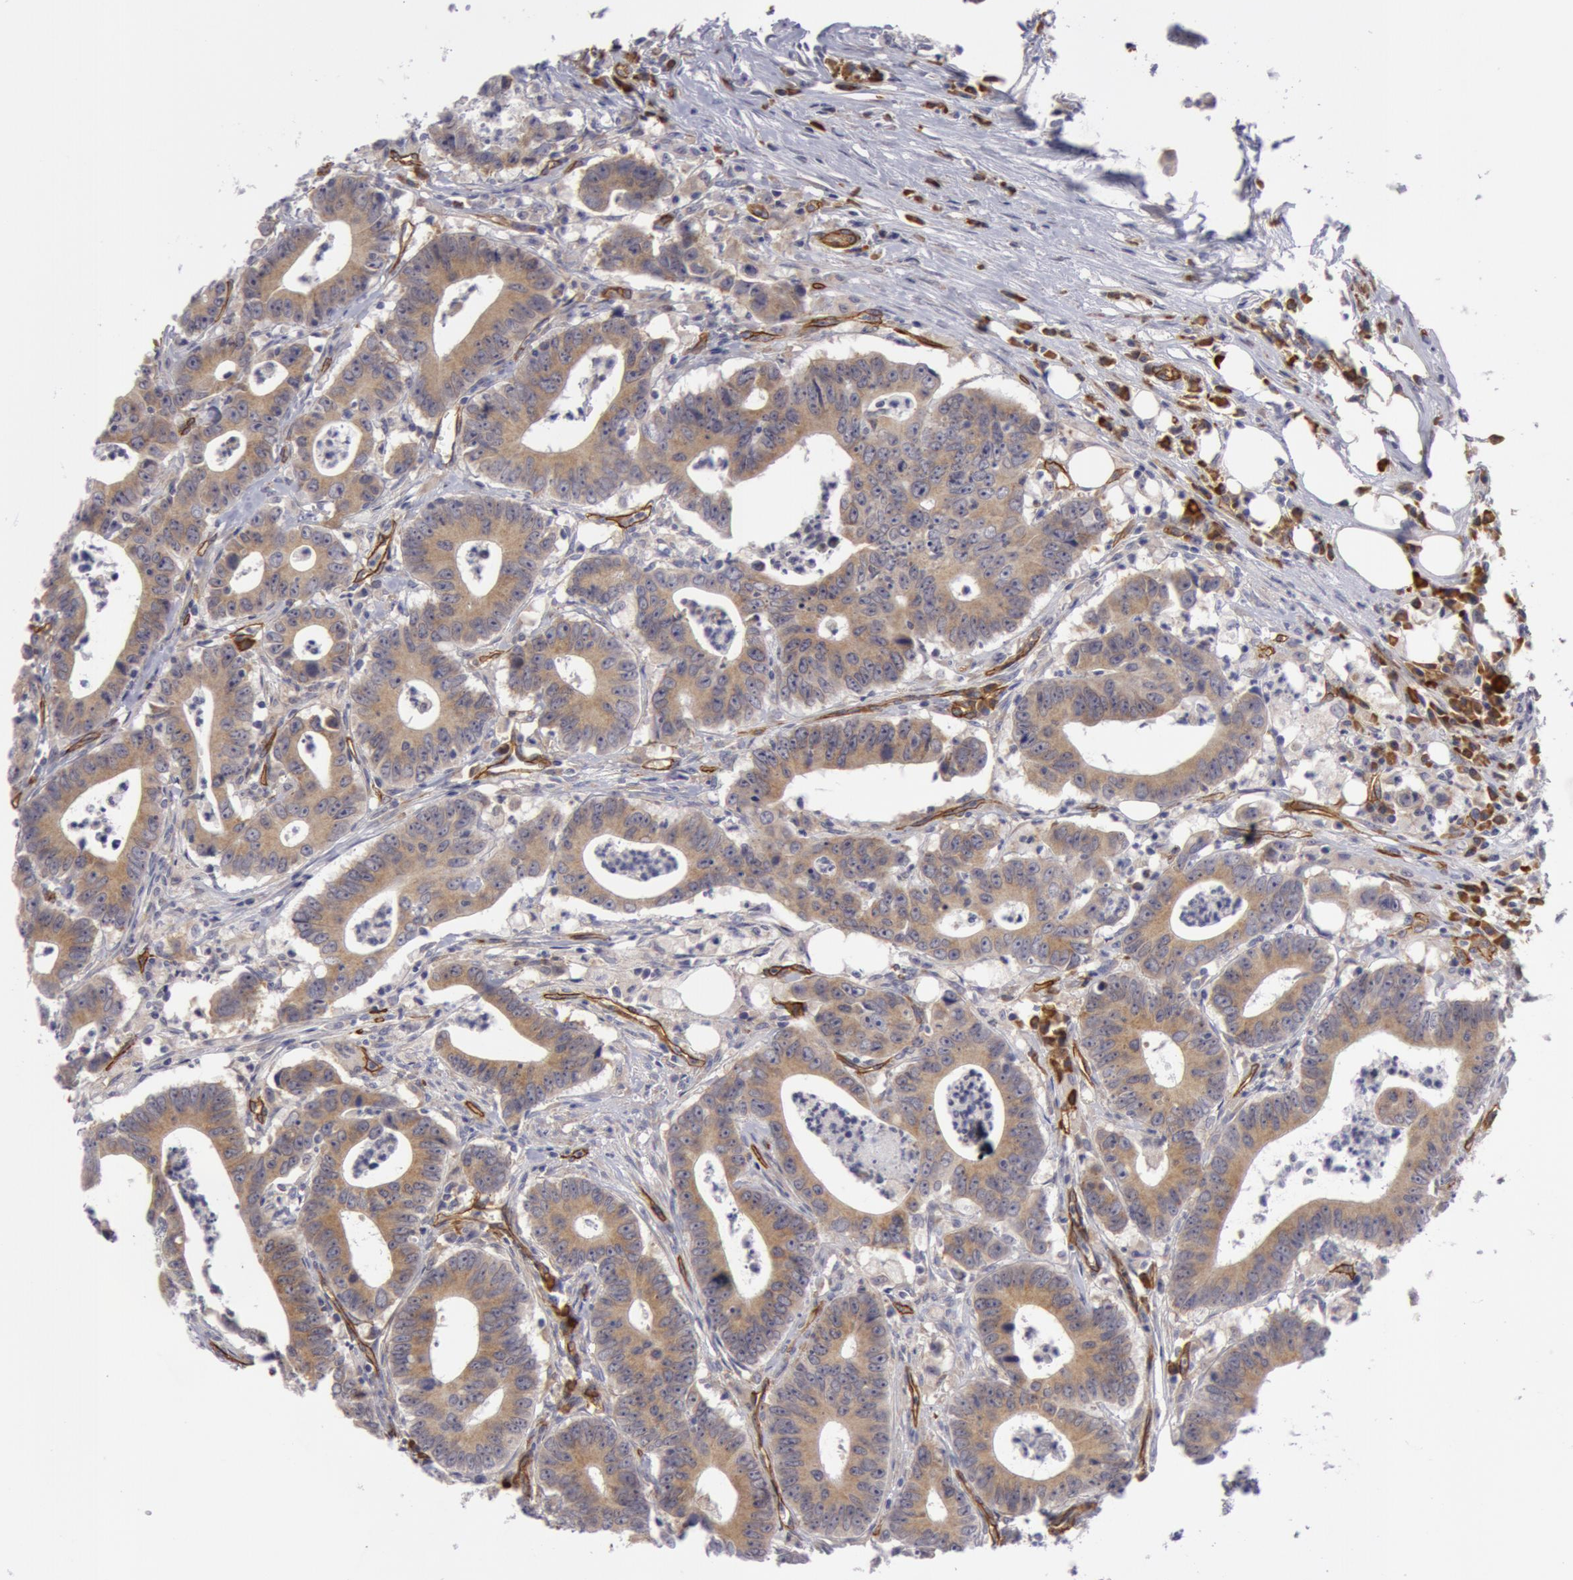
{"staining": {"intensity": "weak", "quantity": ">75%", "location": "cytoplasmic/membranous"}, "tissue": "colorectal cancer", "cell_type": "Tumor cells", "image_type": "cancer", "snomed": [{"axis": "morphology", "description": "Adenocarcinoma, NOS"}, {"axis": "topography", "description": "Colon"}], "caption": "Colorectal adenocarcinoma stained with a protein marker demonstrates weak staining in tumor cells.", "gene": "IL23A", "patient": {"sex": "male", "age": 55}}